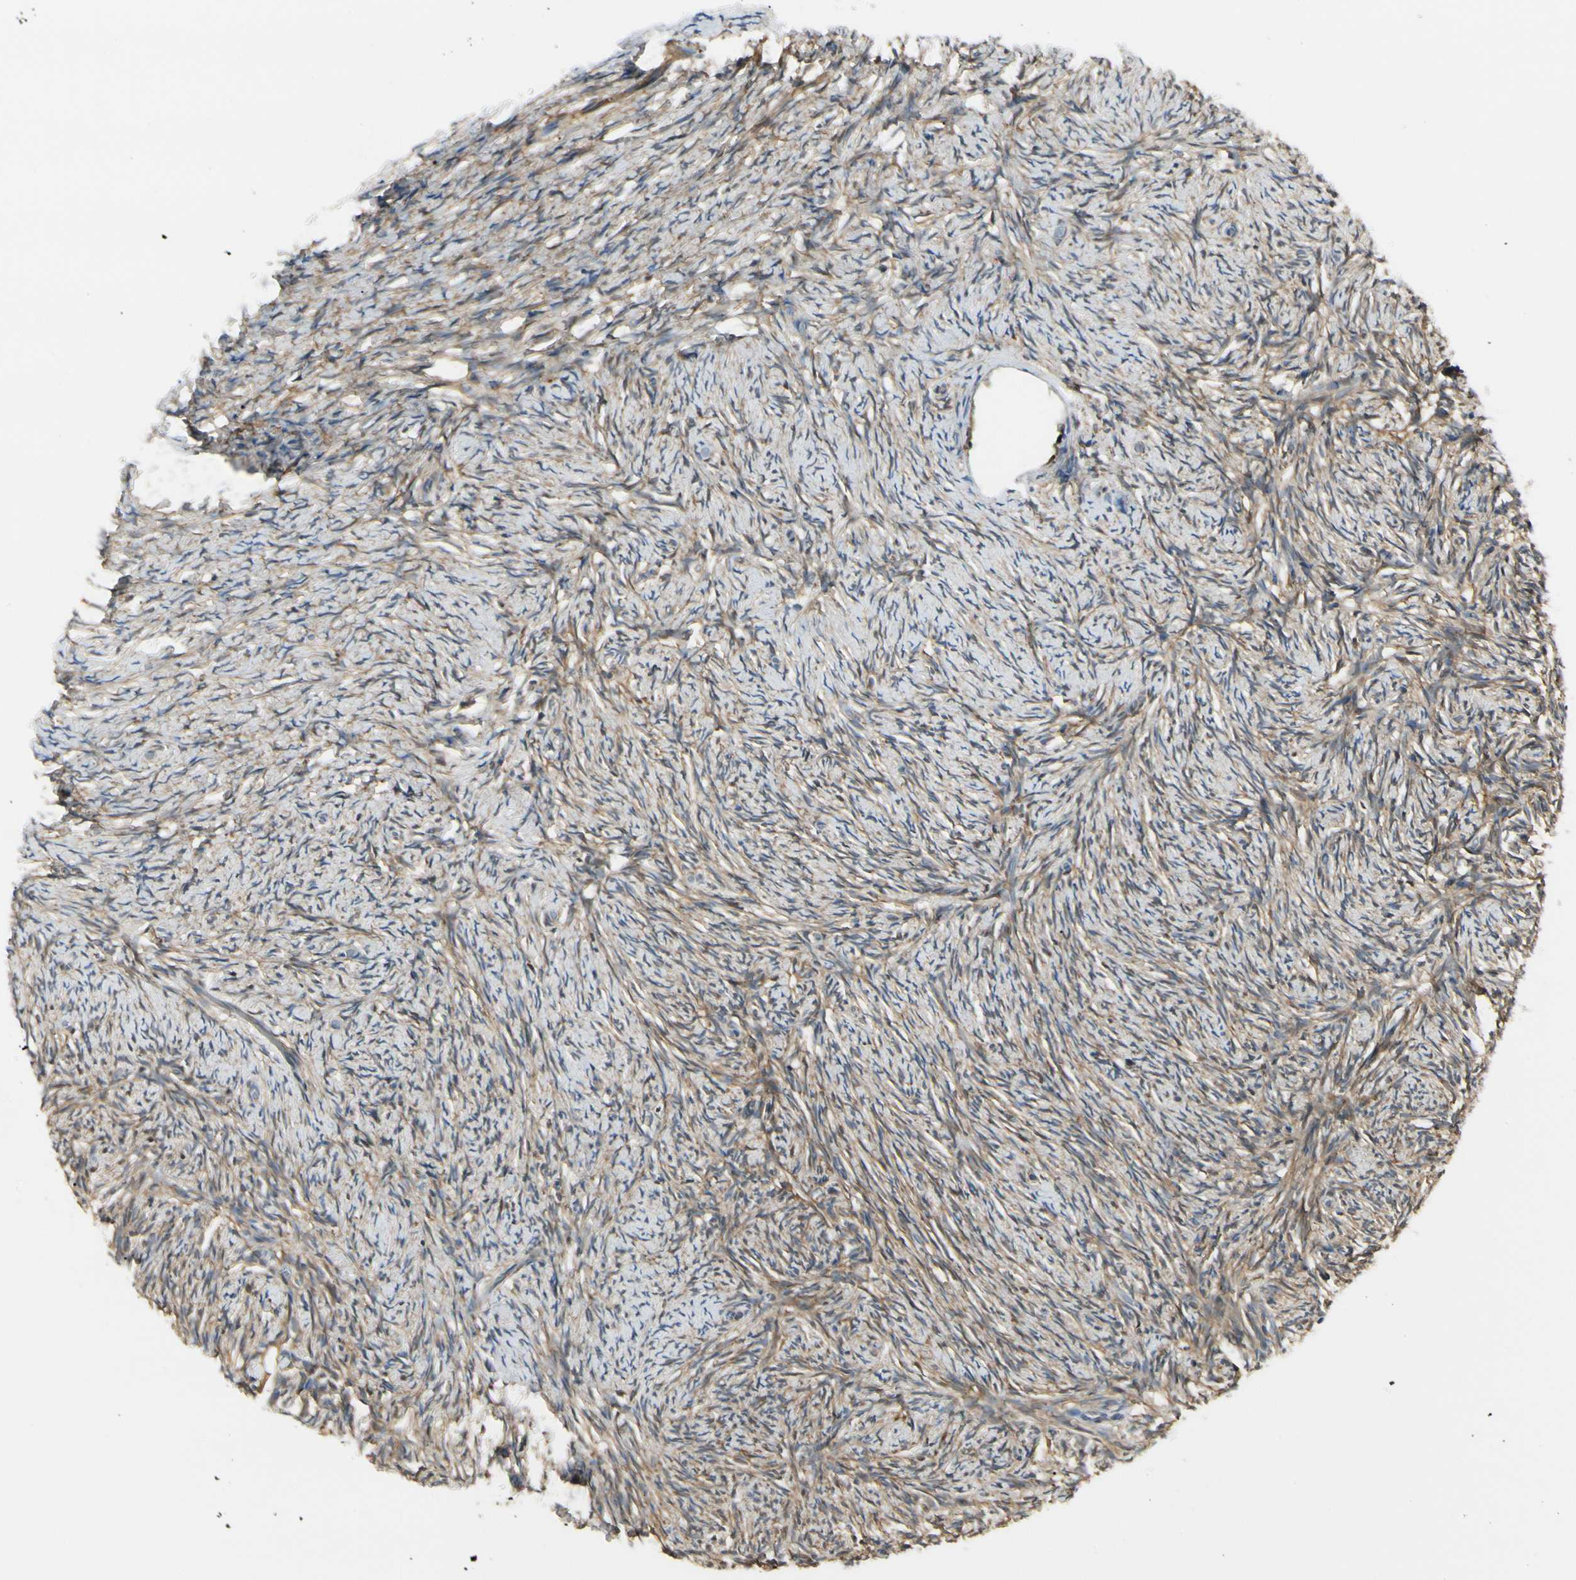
{"staining": {"intensity": "moderate", "quantity": "25%-75%", "location": "cytoplasmic/membranous"}, "tissue": "ovary", "cell_type": "Ovarian stroma cells", "image_type": "normal", "snomed": [{"axis": "morphology", "description": "Normal tissue, NOS"}, {"axis": "topography", "description": "Ovary"}], "caption": "Approximately 25%-75% of ovarian stroma cells in benign ovary show moderate cytoplasmic/membranous protein positivity as visualized by brown immunohistochemical staining.", "gene": "NME1", "patient": {"sex": "female", "age": 60}}